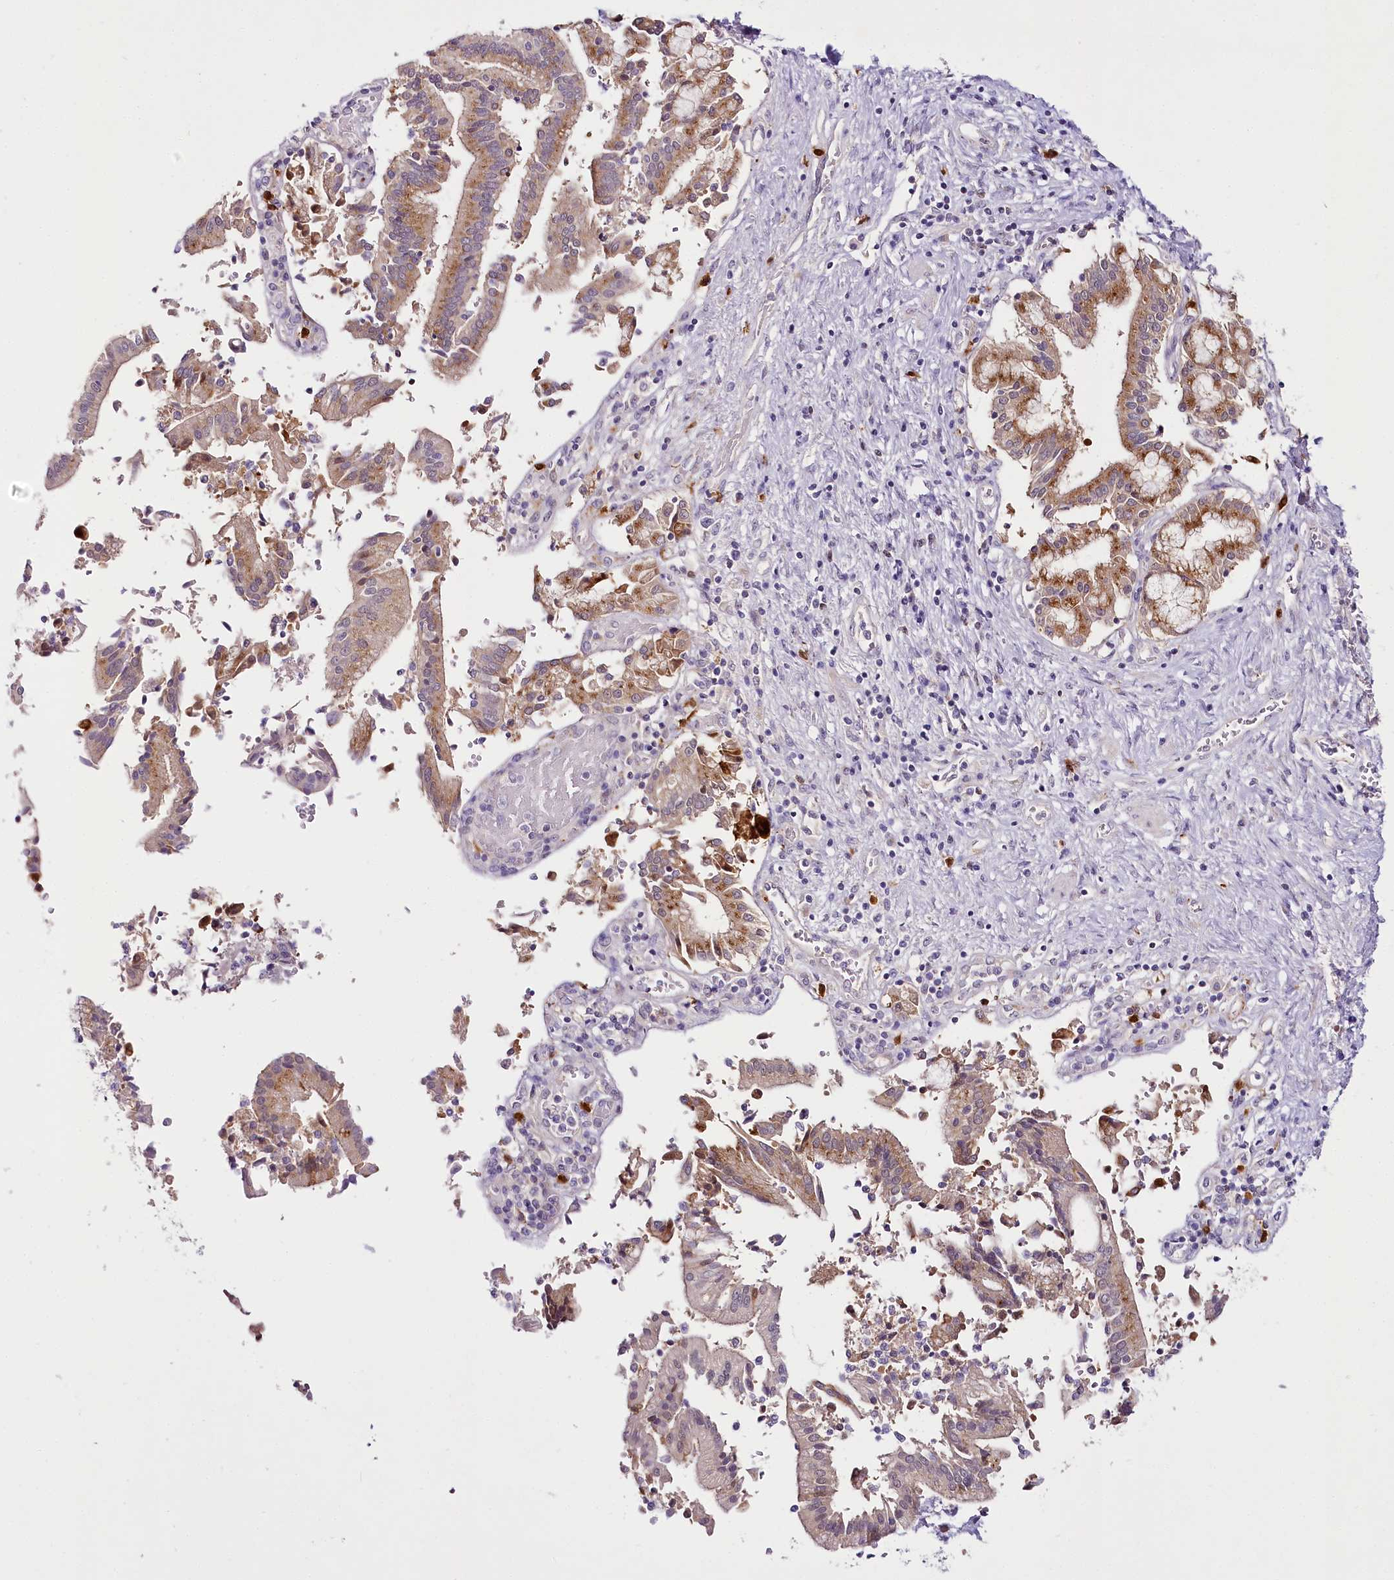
{"staining": {"intensity": "moderate", "quantity": "25%-75%", "location": "cytoplasmic/membranous"}, "tissue": "pancreatic cancer", "cell_type": "Tumor cells", "image_type": "cancer", "snomed": [{"axis": "morphology", "description": "Adenocarcinoma, NOS"}, {"axis": "topography", "description": "Pancreas"}], "caption": "Protein staining reveals moderate cytoplasmic/membranous staining in approximately 25%-75% of tumor cells in adenocarcinoma (pancreatic).", "gene": "VWA5A", "patient": {"sex": "male", "age": 46}}